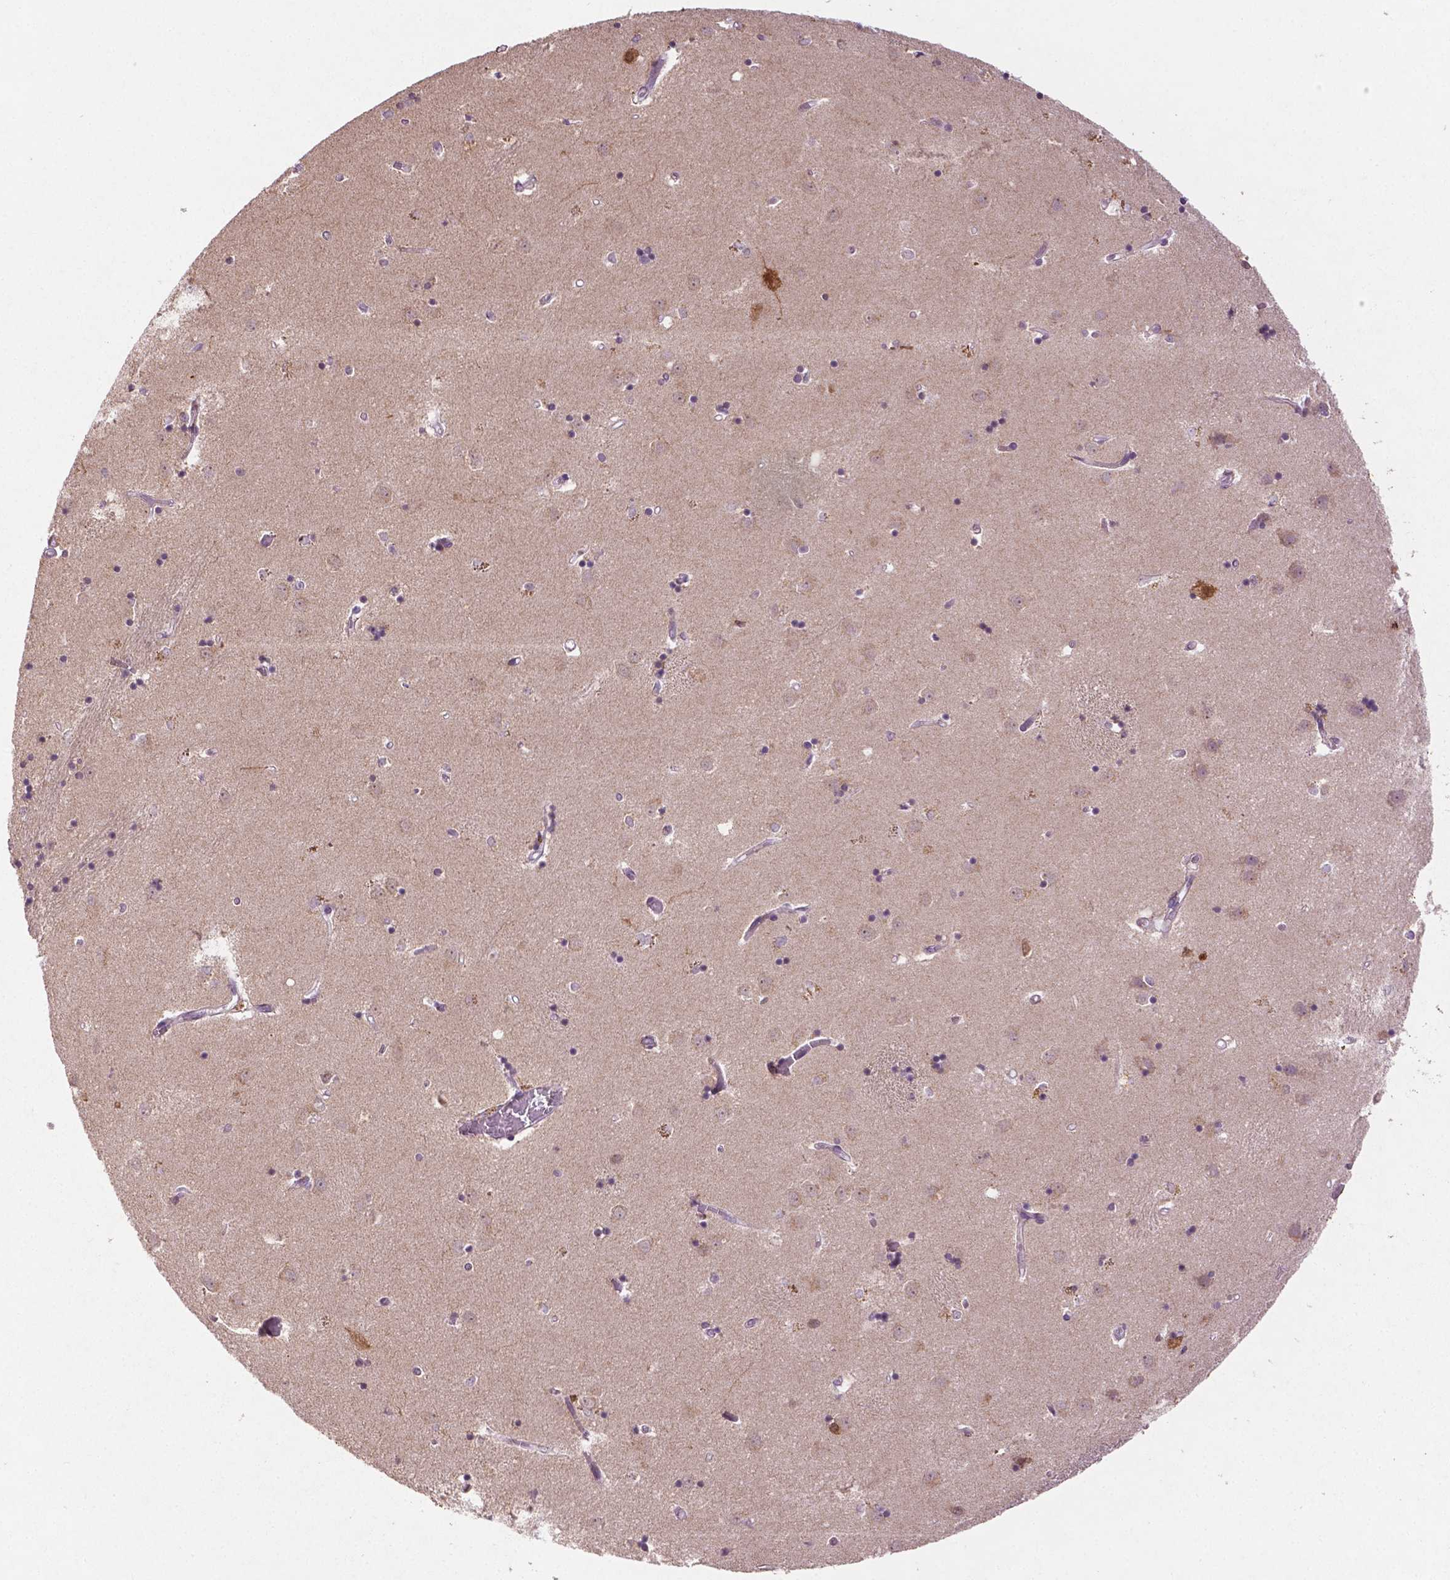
{"staining": {"intensity": "negative", "quantity": "none", "location": "none"}, "tissue": "caudate", "cell_type": "Glial cells", "image_type": "normal", "snomed": [{"axis": "morphology", "description": "Normal tissue, NOS"}, {"axis": "topography", "description": "Lateral ventricle wall"}], "caption": "This histopathology image is of normal caudate stained with IHC to label a protein in brown with the nuclei are counter-stained blue. There is no positivity in glial cells.", "gene": "DLG2", "patient": {"sex": "male", "age": 54}}